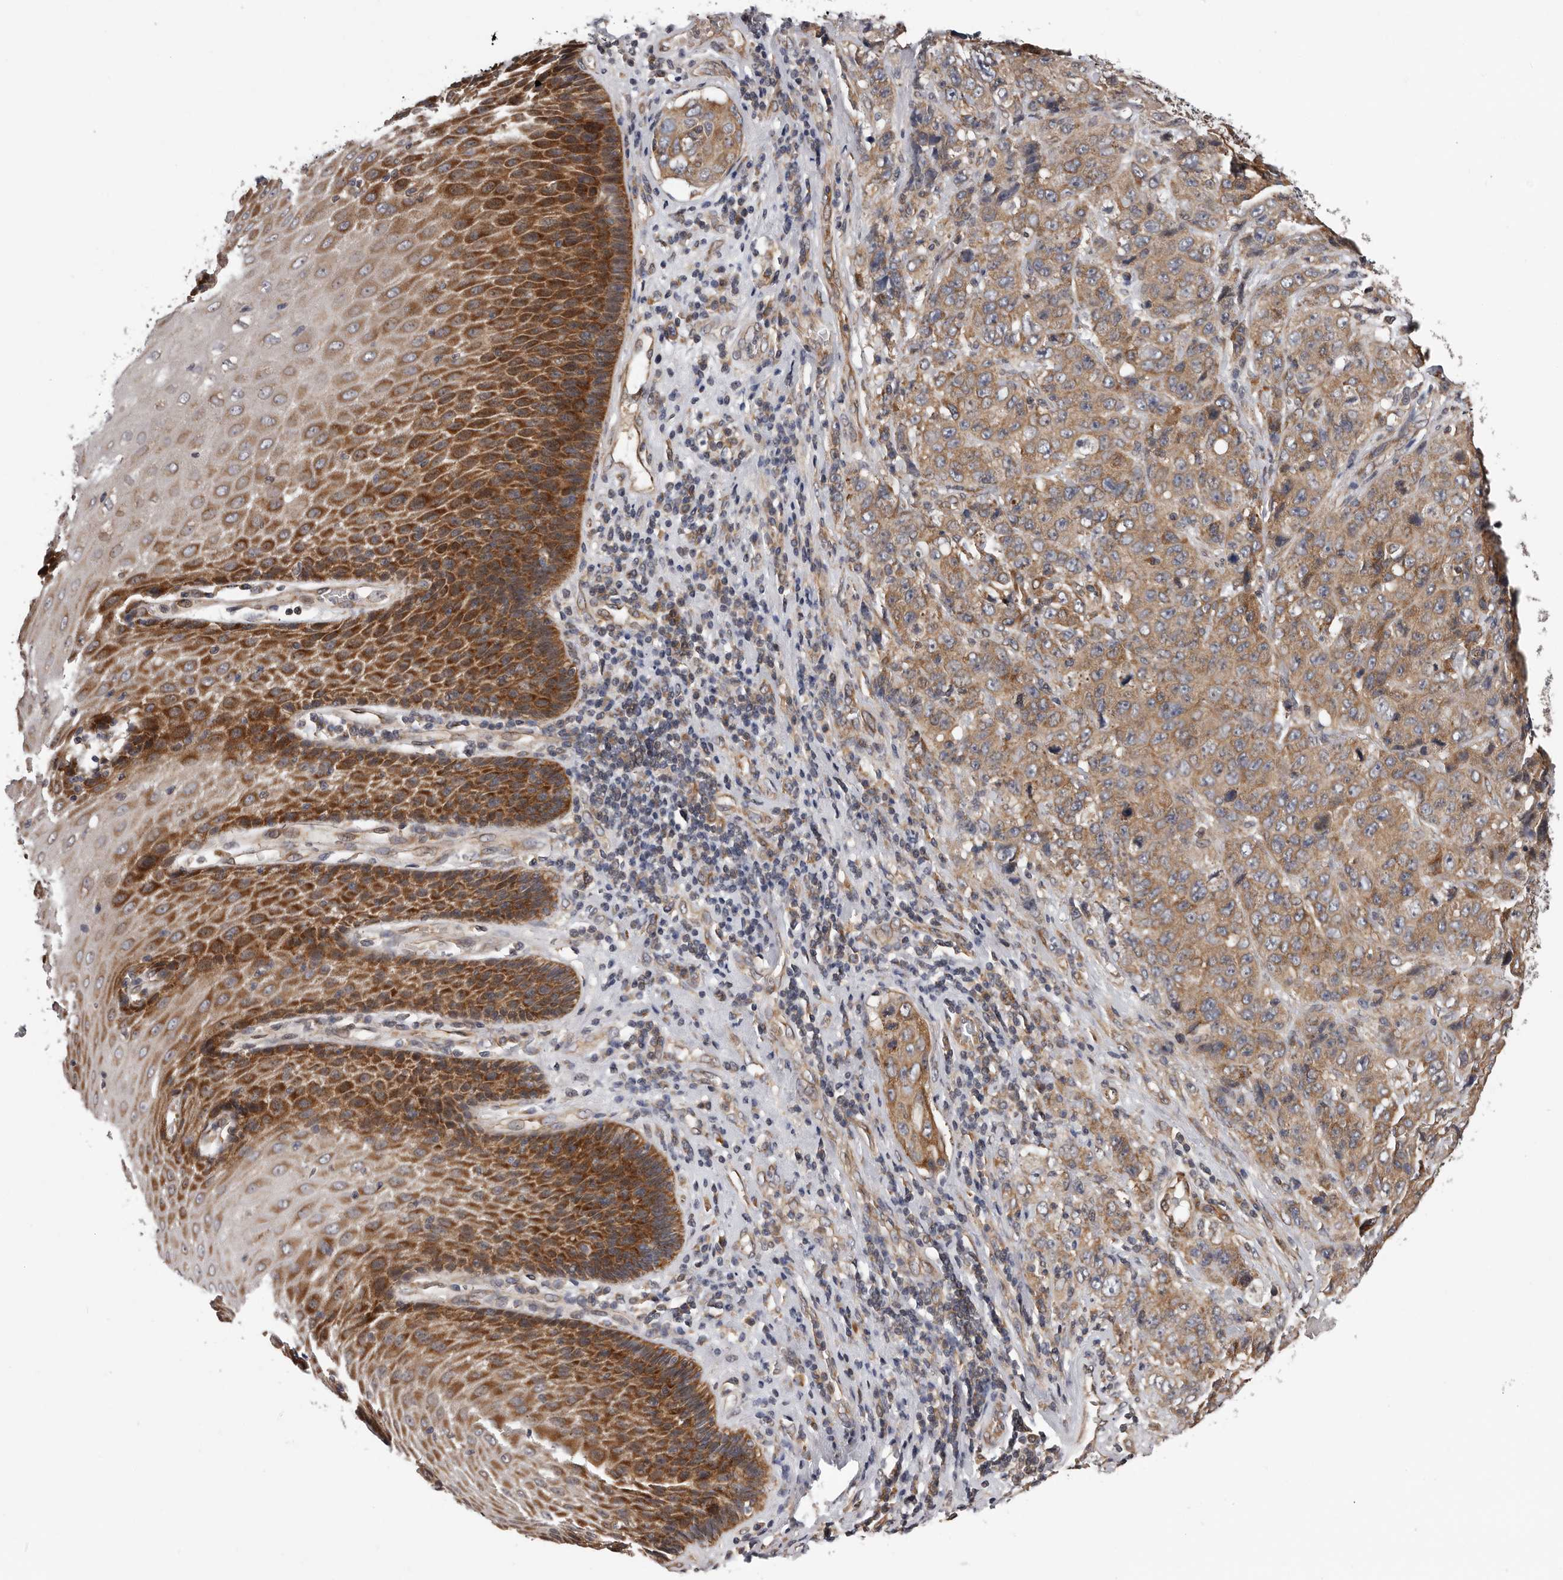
{"staining": {"intensity": "moderate", "quantity": ">75%", "location": "cytoplasmic/membranous"}, "tissue": "stomach cancer", "cell_type": "Tumor cells", "image_type": "cancer", "snomed": [{"axis": "morphology", "description": "Adenocarcinoma, NOS"}, {"axis": "topography", "description": "Stomach"}], "caption": "Protein staining of adenocarcinoma (stomach) tissue displays moderate cytoplasmic/membranous expression in approximately >75% of tumor cells.", "gene": "VPS37A", "patient": {"sex": "male", "age": 48}}